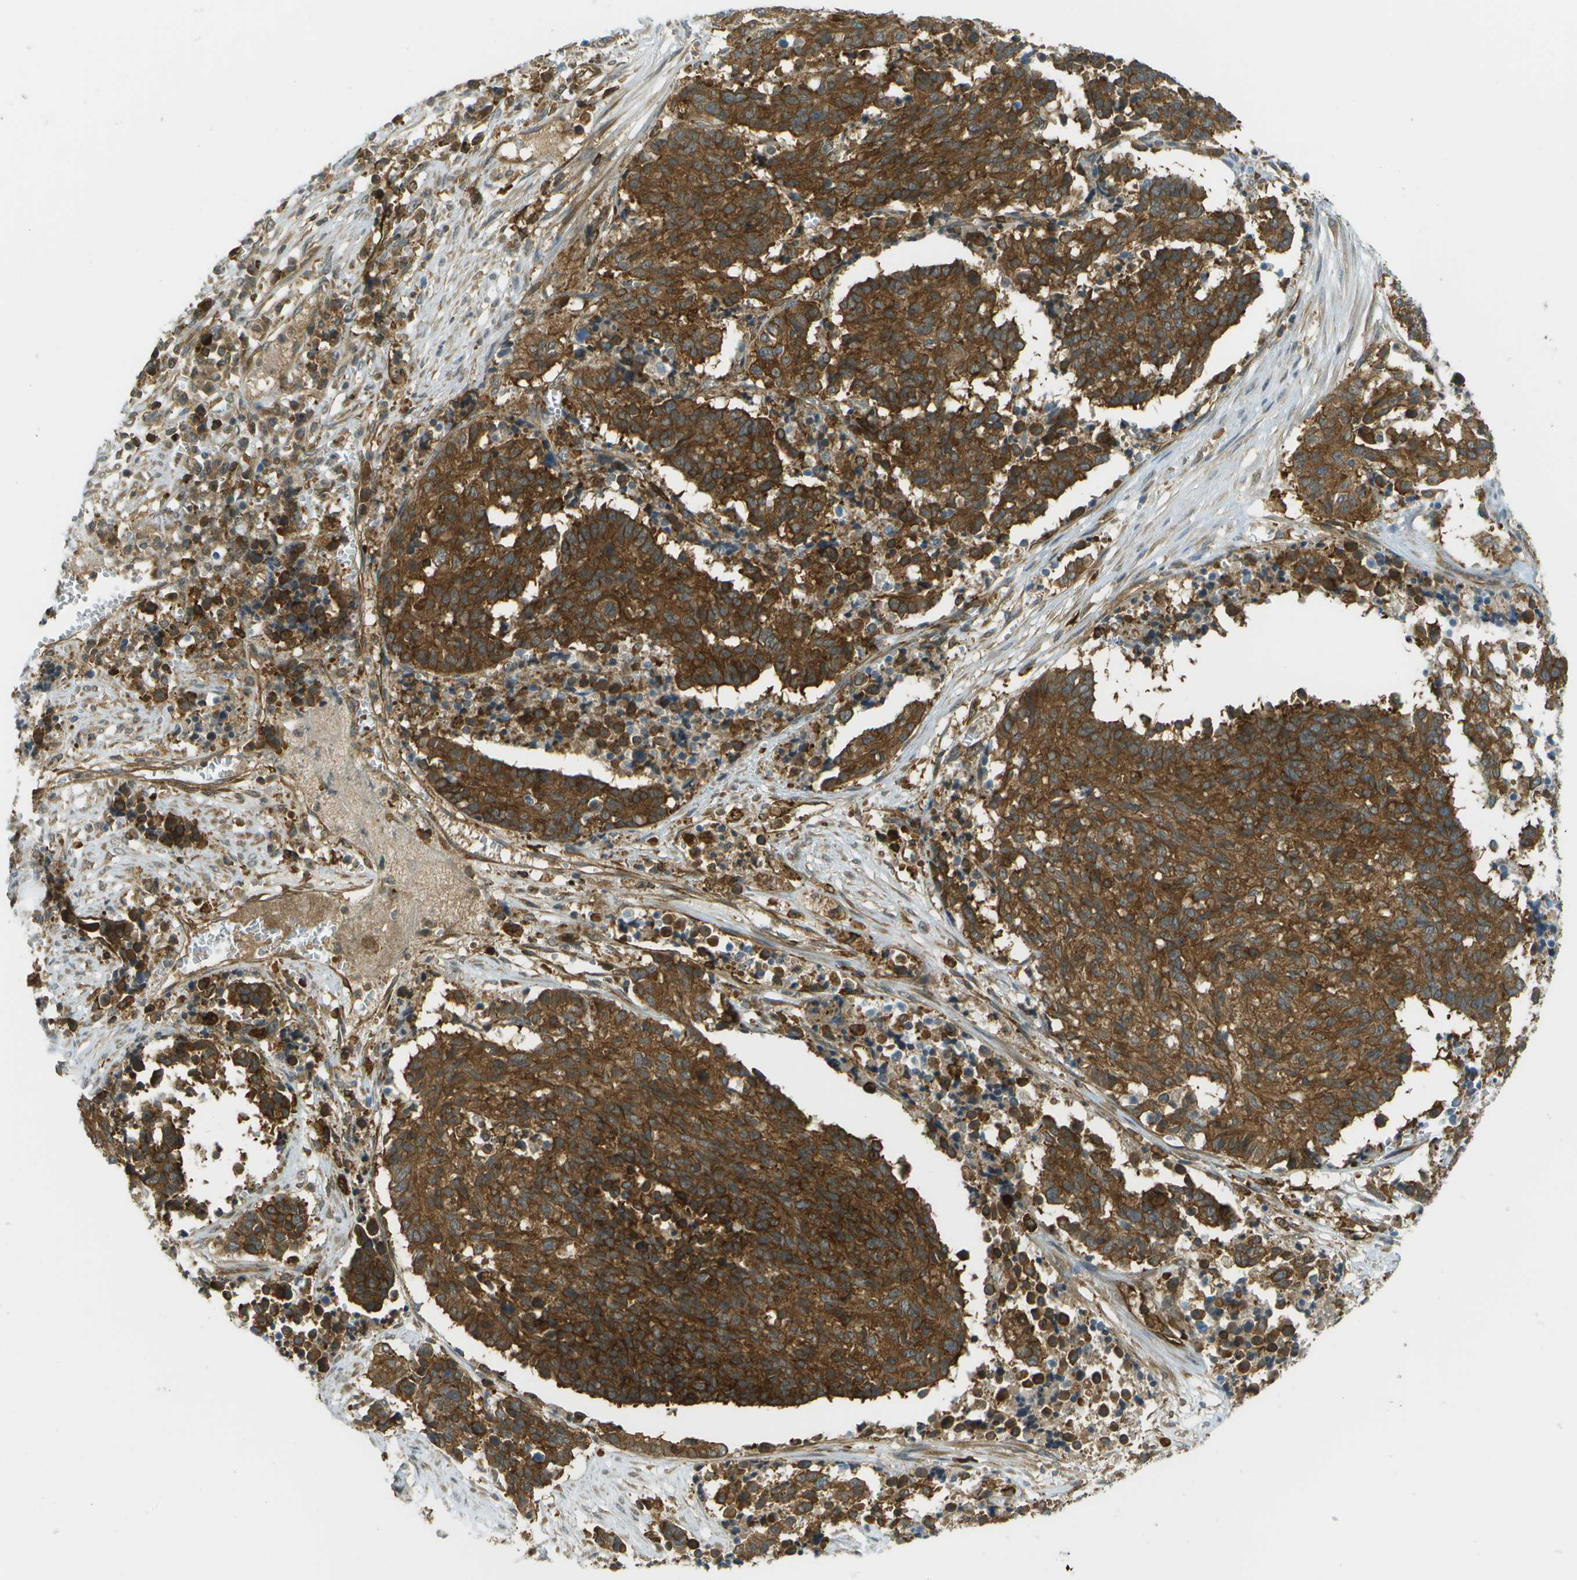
{"staining": {"intensity": "moderate", "quantity": ">75%", "location": "cytoplasmic/membranous"}, "tissue": "cervical cancer", "cell_type": "Tumor cells", "image_type": "cancer", "snomed": [{"axis": "morphology", "description": "Squamous cell carcinoma, NOS"}, {"axis": "topography", "description": "Cervix"}], "caption": "Immunohistochemistry (IHC) of human squamous cell carcinoma (cervical) demonstrates medium levels of moderate cytoplasmic/membranous expression in about >75% of tumor cells.", "gene": "TMTC1", "patient": {"sex": "female", "age": 35}}